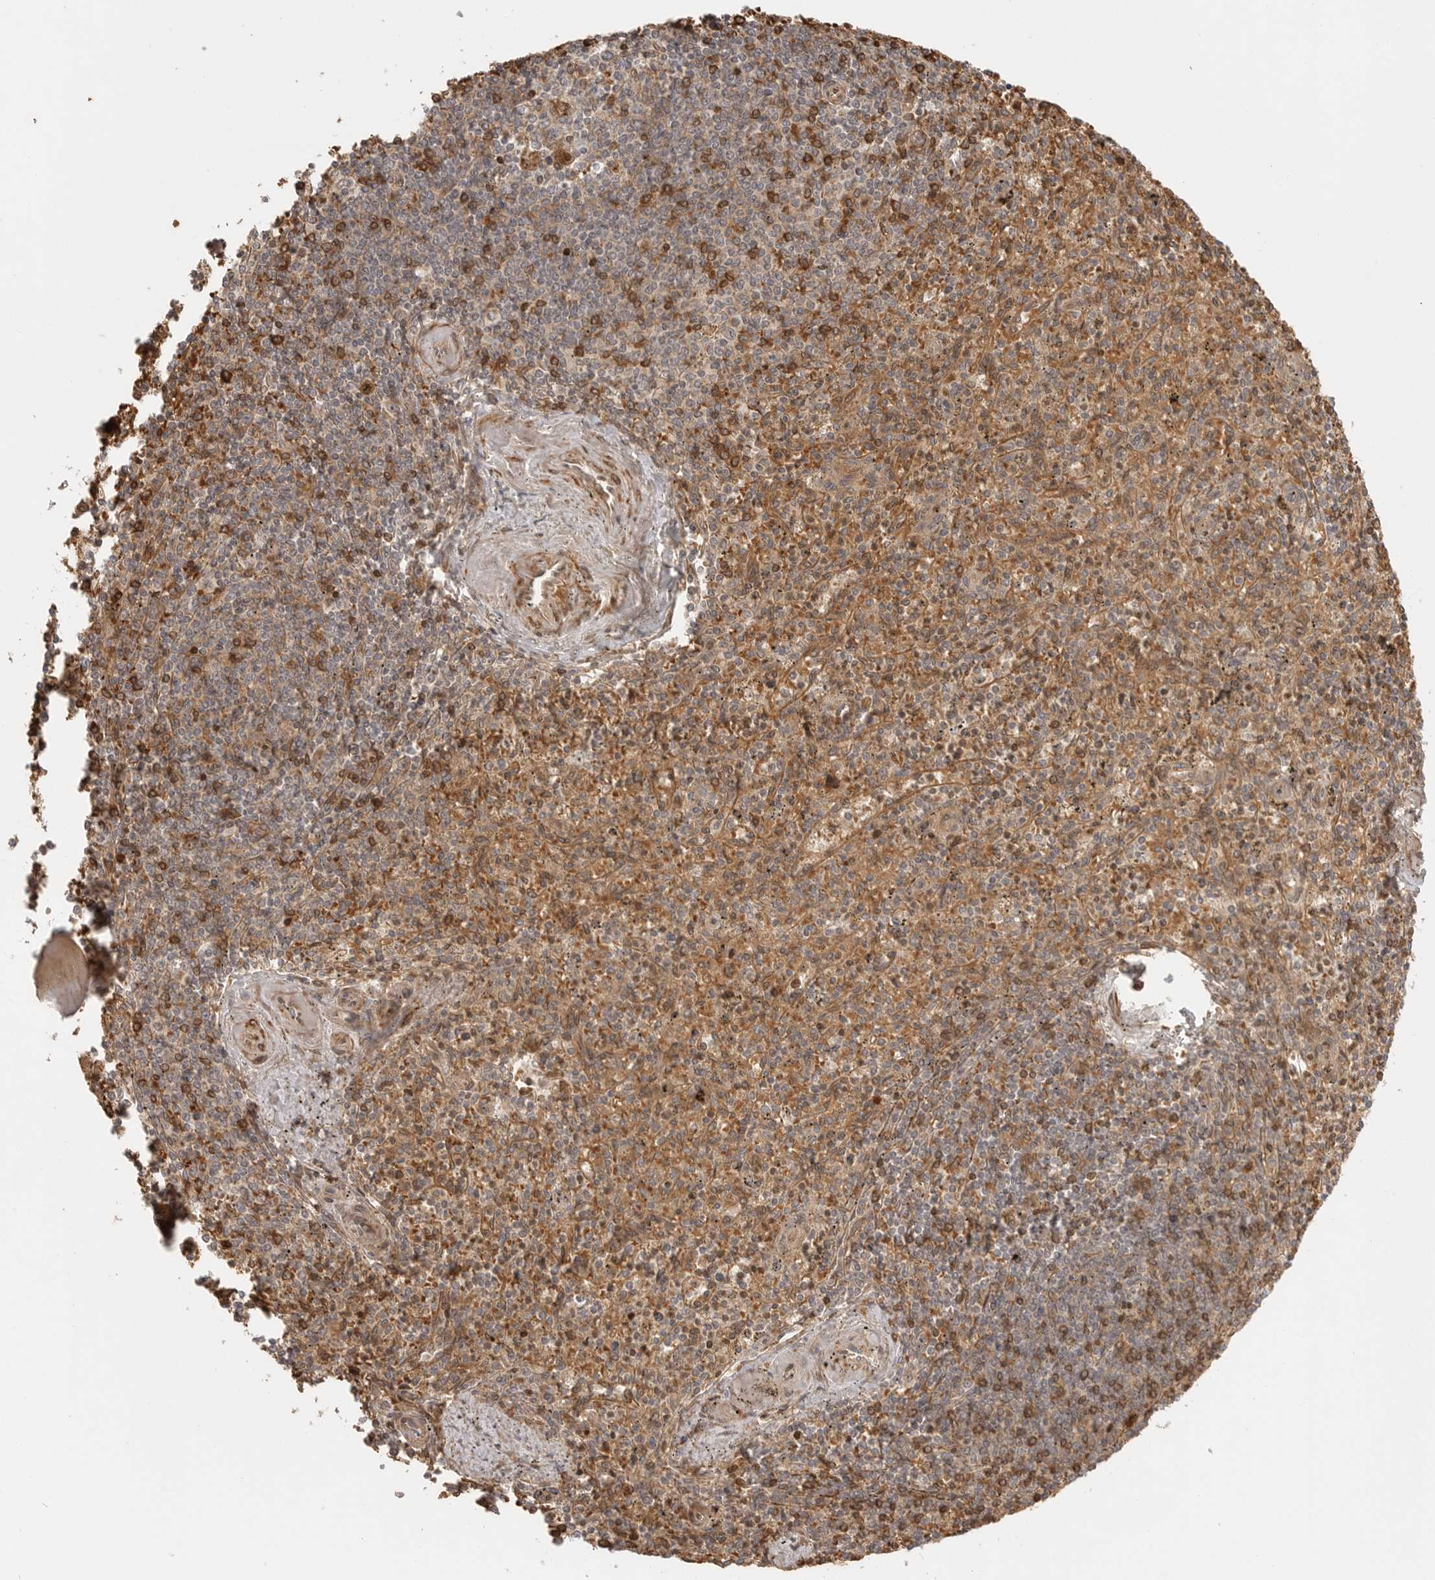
{"staining": {"intensity": "moderate", "quantity": ">75%", "location": "cytoplasmic/membranous"}, "tissue": "spleen", "cell_type": "Cells in red pulp", "image_type": "normal", "snomed": [{"axis": "morphology", "description": "Normal tissue, NOS"}, {"axis": "topography", "description": "Spleen"}], "caption": "Moderate cytoplasmic/membranous positivity is seen in approximately >75% of cells in red pulp in benign spleen.", "gene": "CCPG1", "patient": {"sex": "male", "age": 72}}